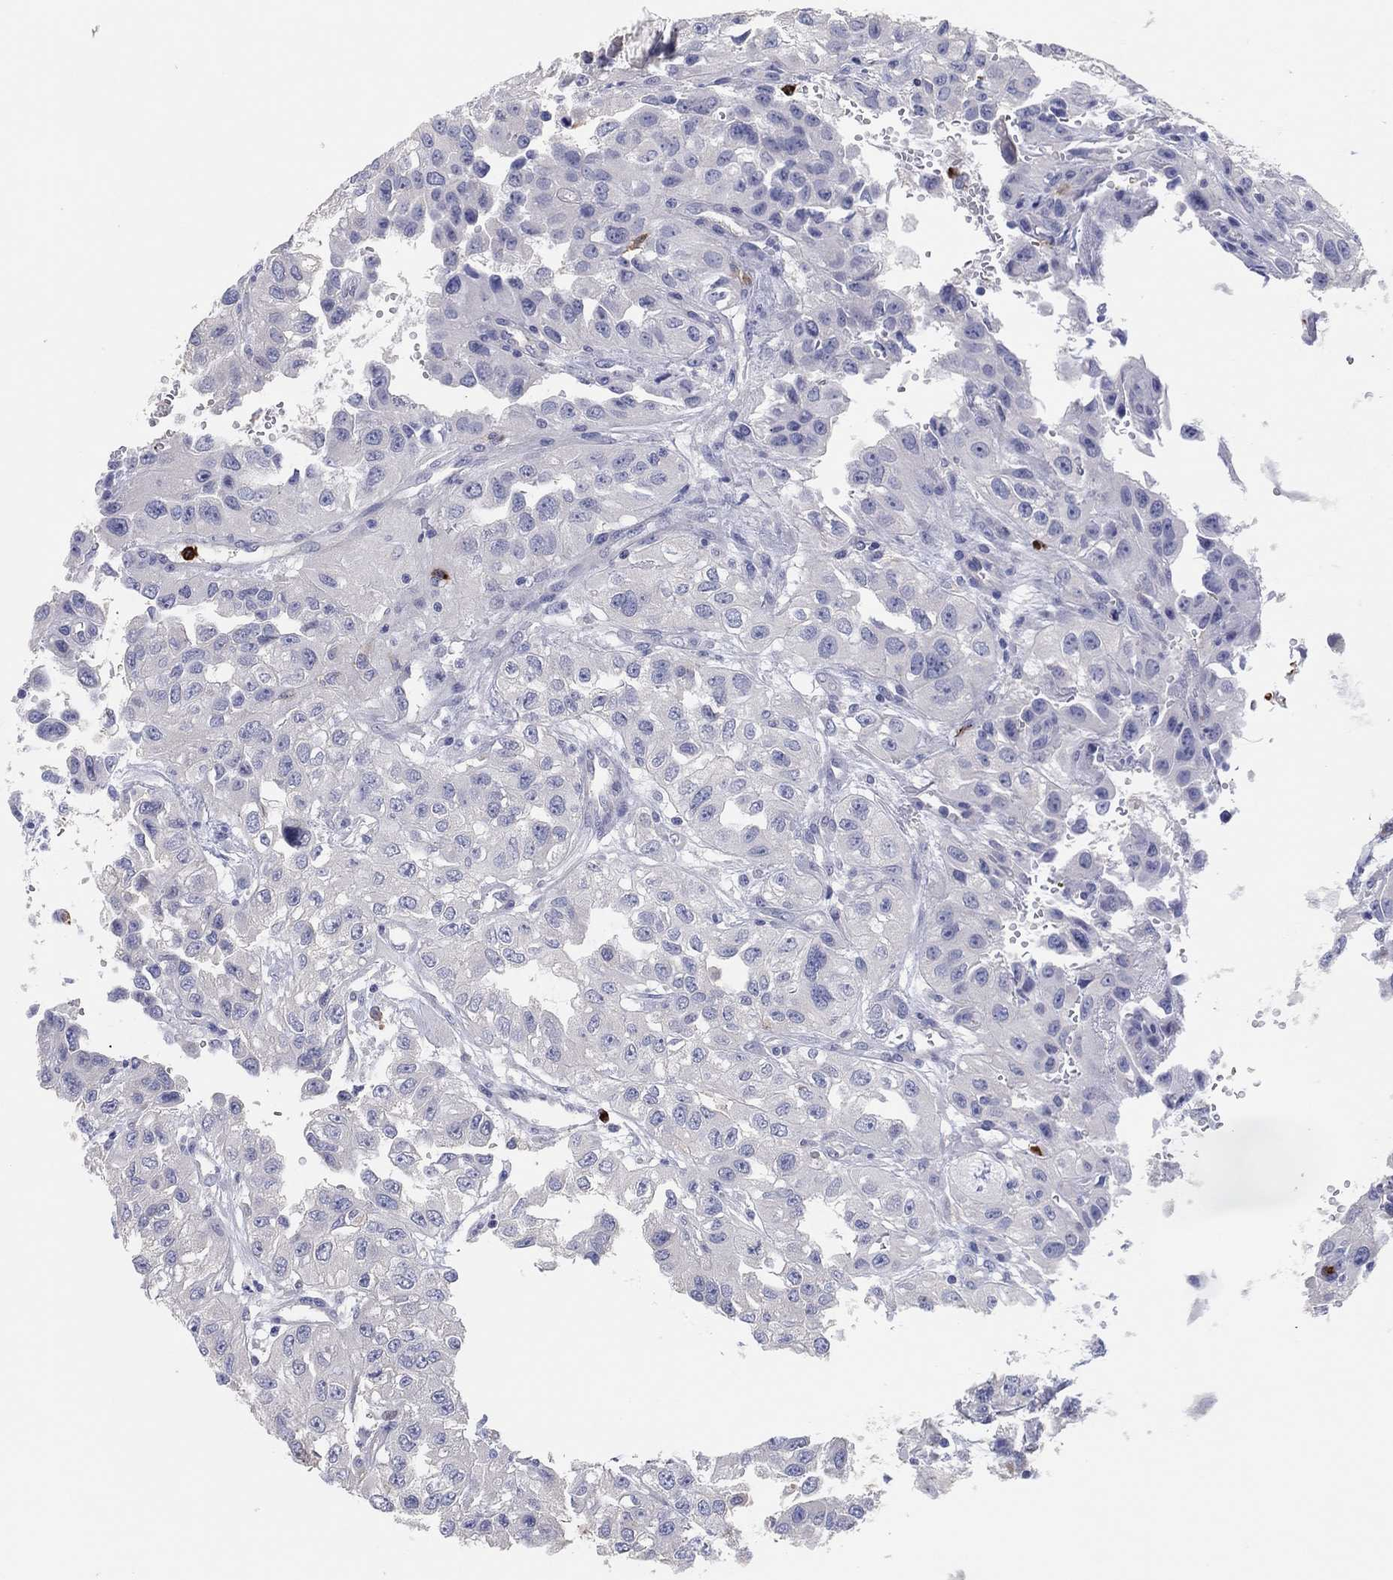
{"staining": {"intensity": "negative", "quantity": "none", "location": "none"}, "tissue": "renal cancer", "cell_type": "Tumor cells", "image_type": "cancer", "snomed": [{"axis": "morphology", "description": "Adenocarcinoma, NOS"}, {"axis": "topography", "description": "Kidney"}], "caption": "High power microscopy histopathology image of an immunohistochemistry histopathology image of renal cancer (adenocarcinoma), revealing no significant positivity in tumor cells.", "gene": "PLAC8", "patient": {"sex": "male", "age": 64}}